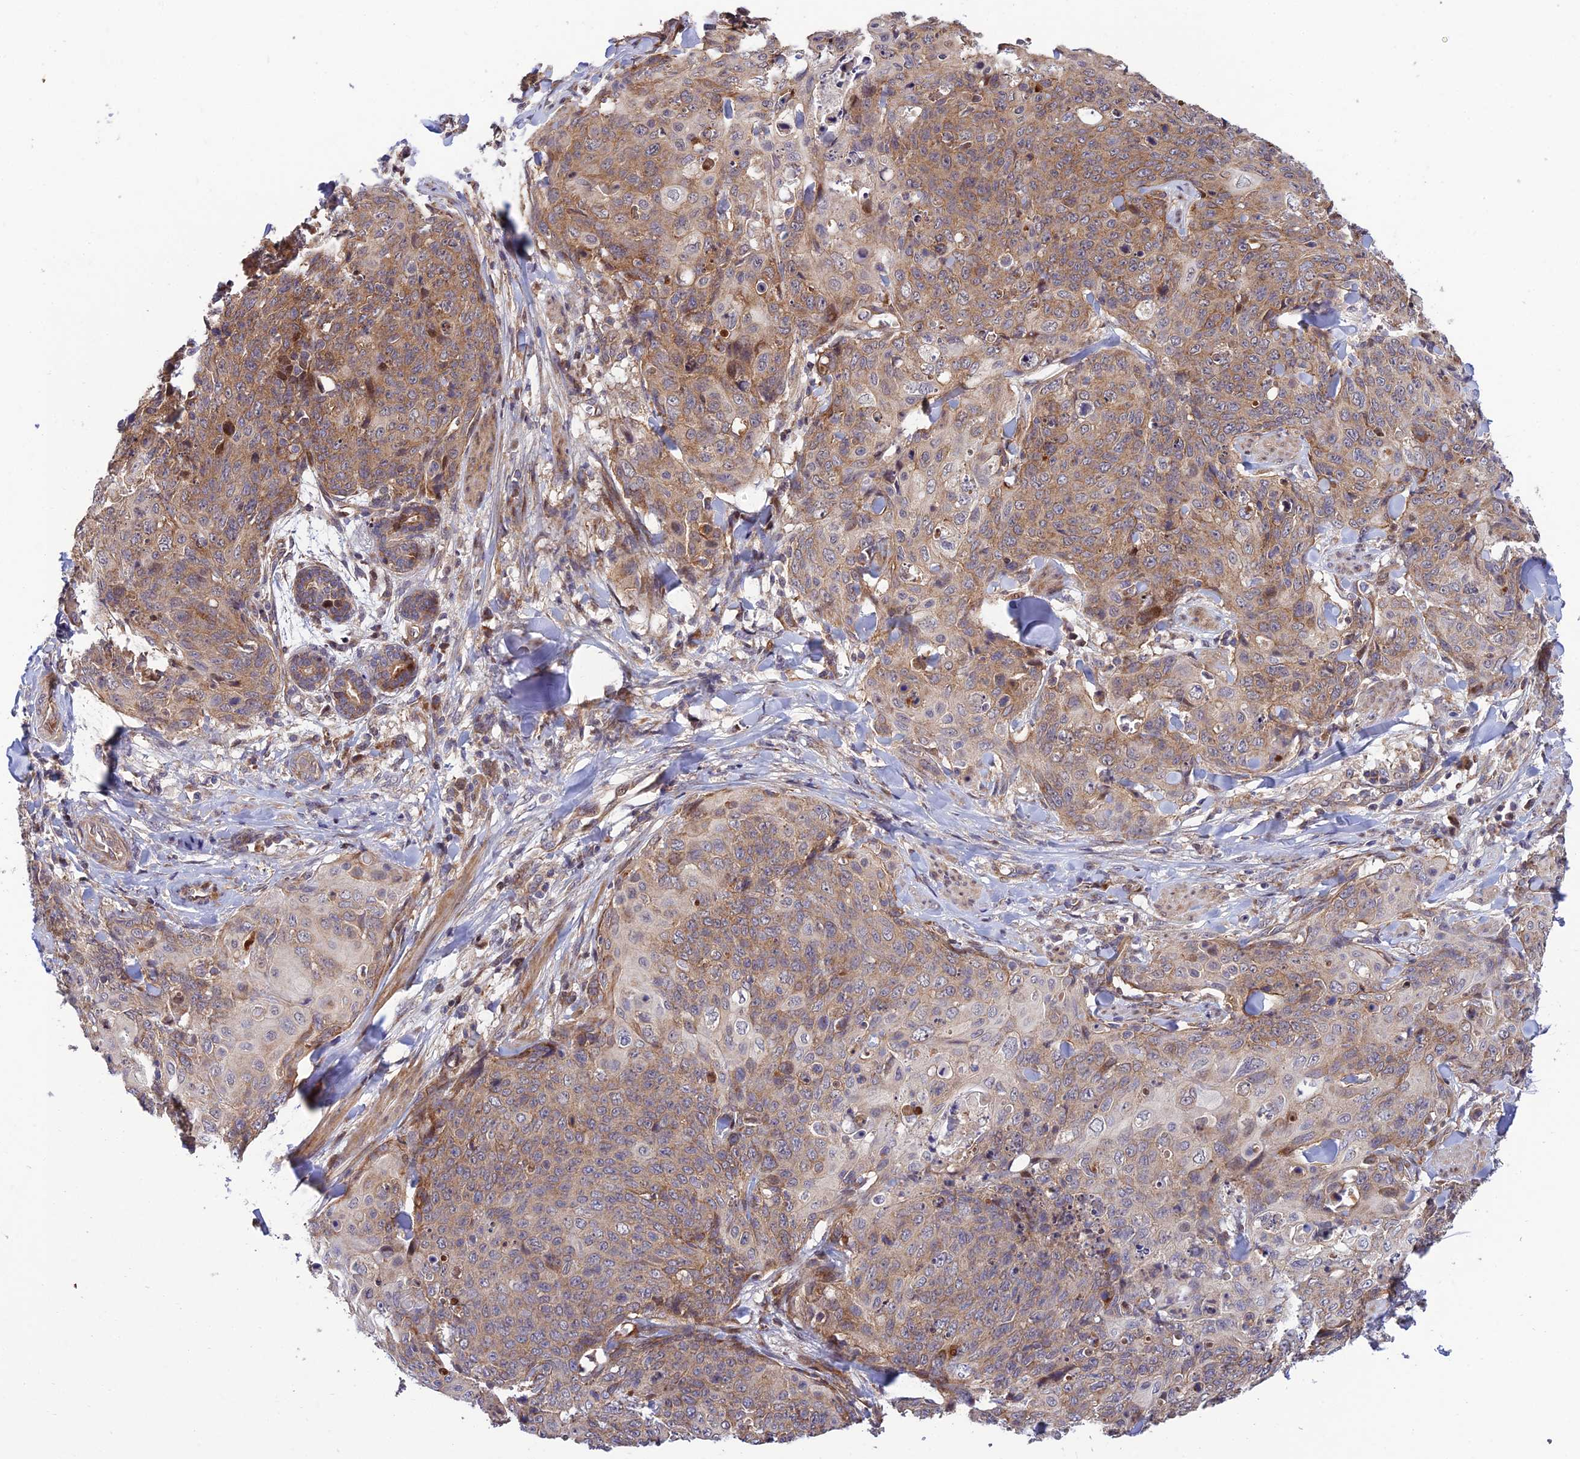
{"staining": {"intensity": "weak", "quantity": "25%-75%", "location": "cytoplasmic/membranous"}, "tissue": "skin cancer", "cell_type": "Tumor cells", "image_type": "cancer", "snomed": [{"axis": "morphology", "description": "Squamous cell carcinoma, NOS"}, {"axis": "topography", "description": "Skin"}, {"axis": "topography", "description": "Vulva"}], "caption": "Skin cancer (squamous cell carcinoma) stained with a protein marker displays weak staining in tumor cells.", "gene": "PLEKHG2", "patient": {"sex": "female", "age": 85}}